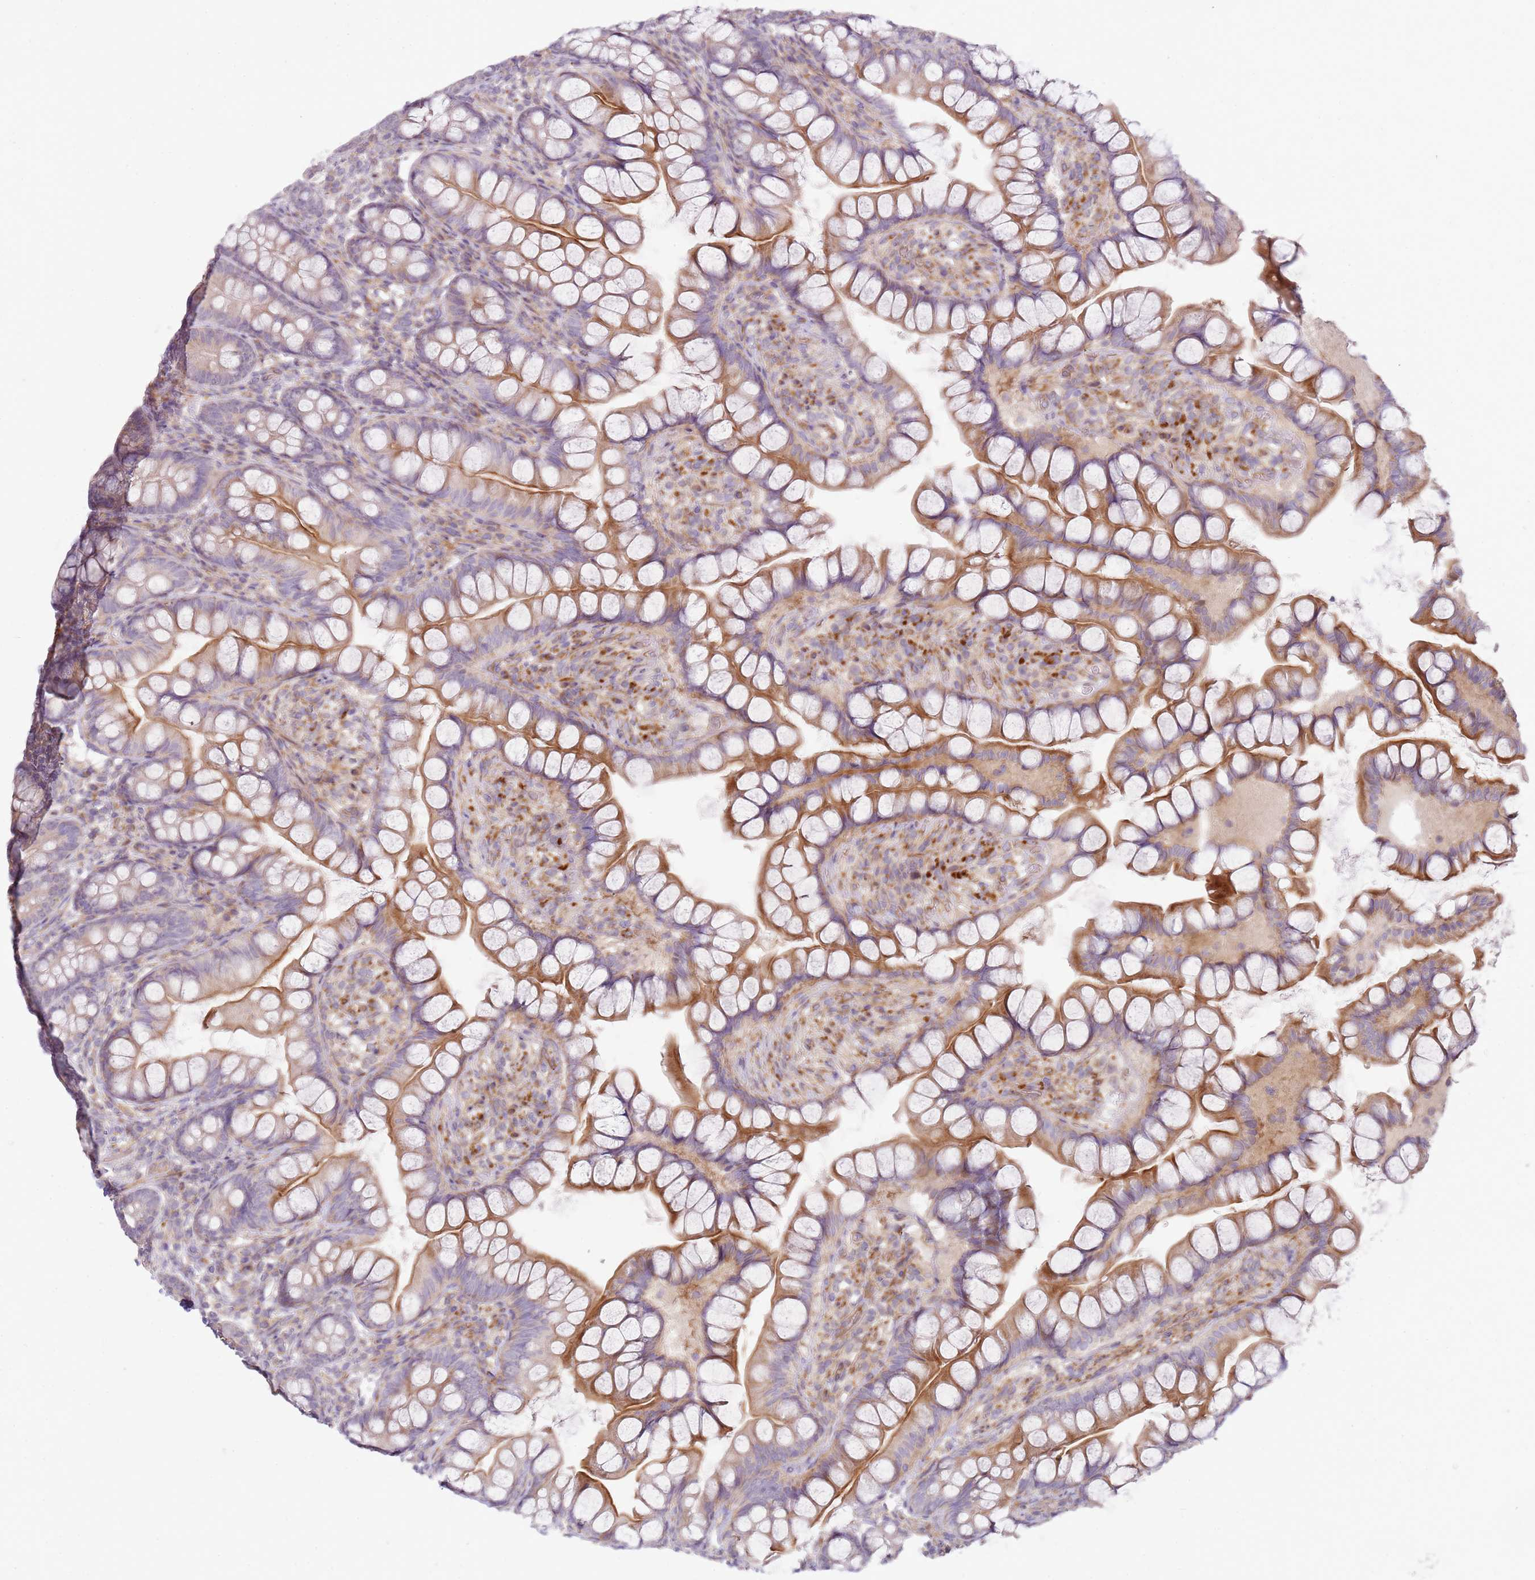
{"staining": {"intensity": "moderate", "quantity": ">75%", "location": "cytoplasmic/membranous"}, "tissue": "small intestine", "cell_type": "Glandular cells", "image_type": "normal", "snomed": [{"axis": "morphology", "description": "Normal tissue, NOS"}, {"axis": "topography", "description": "Small intestine"}], "caption": "An immunohistochemistry (IHC) image of normal tissue is shown. Protein staining in brown labels moderate cytoplasmic/membranous positivity in small intestine within glandular cells.", "gene": "GRAP", "patient": {"sex": "male", "age": 70}}